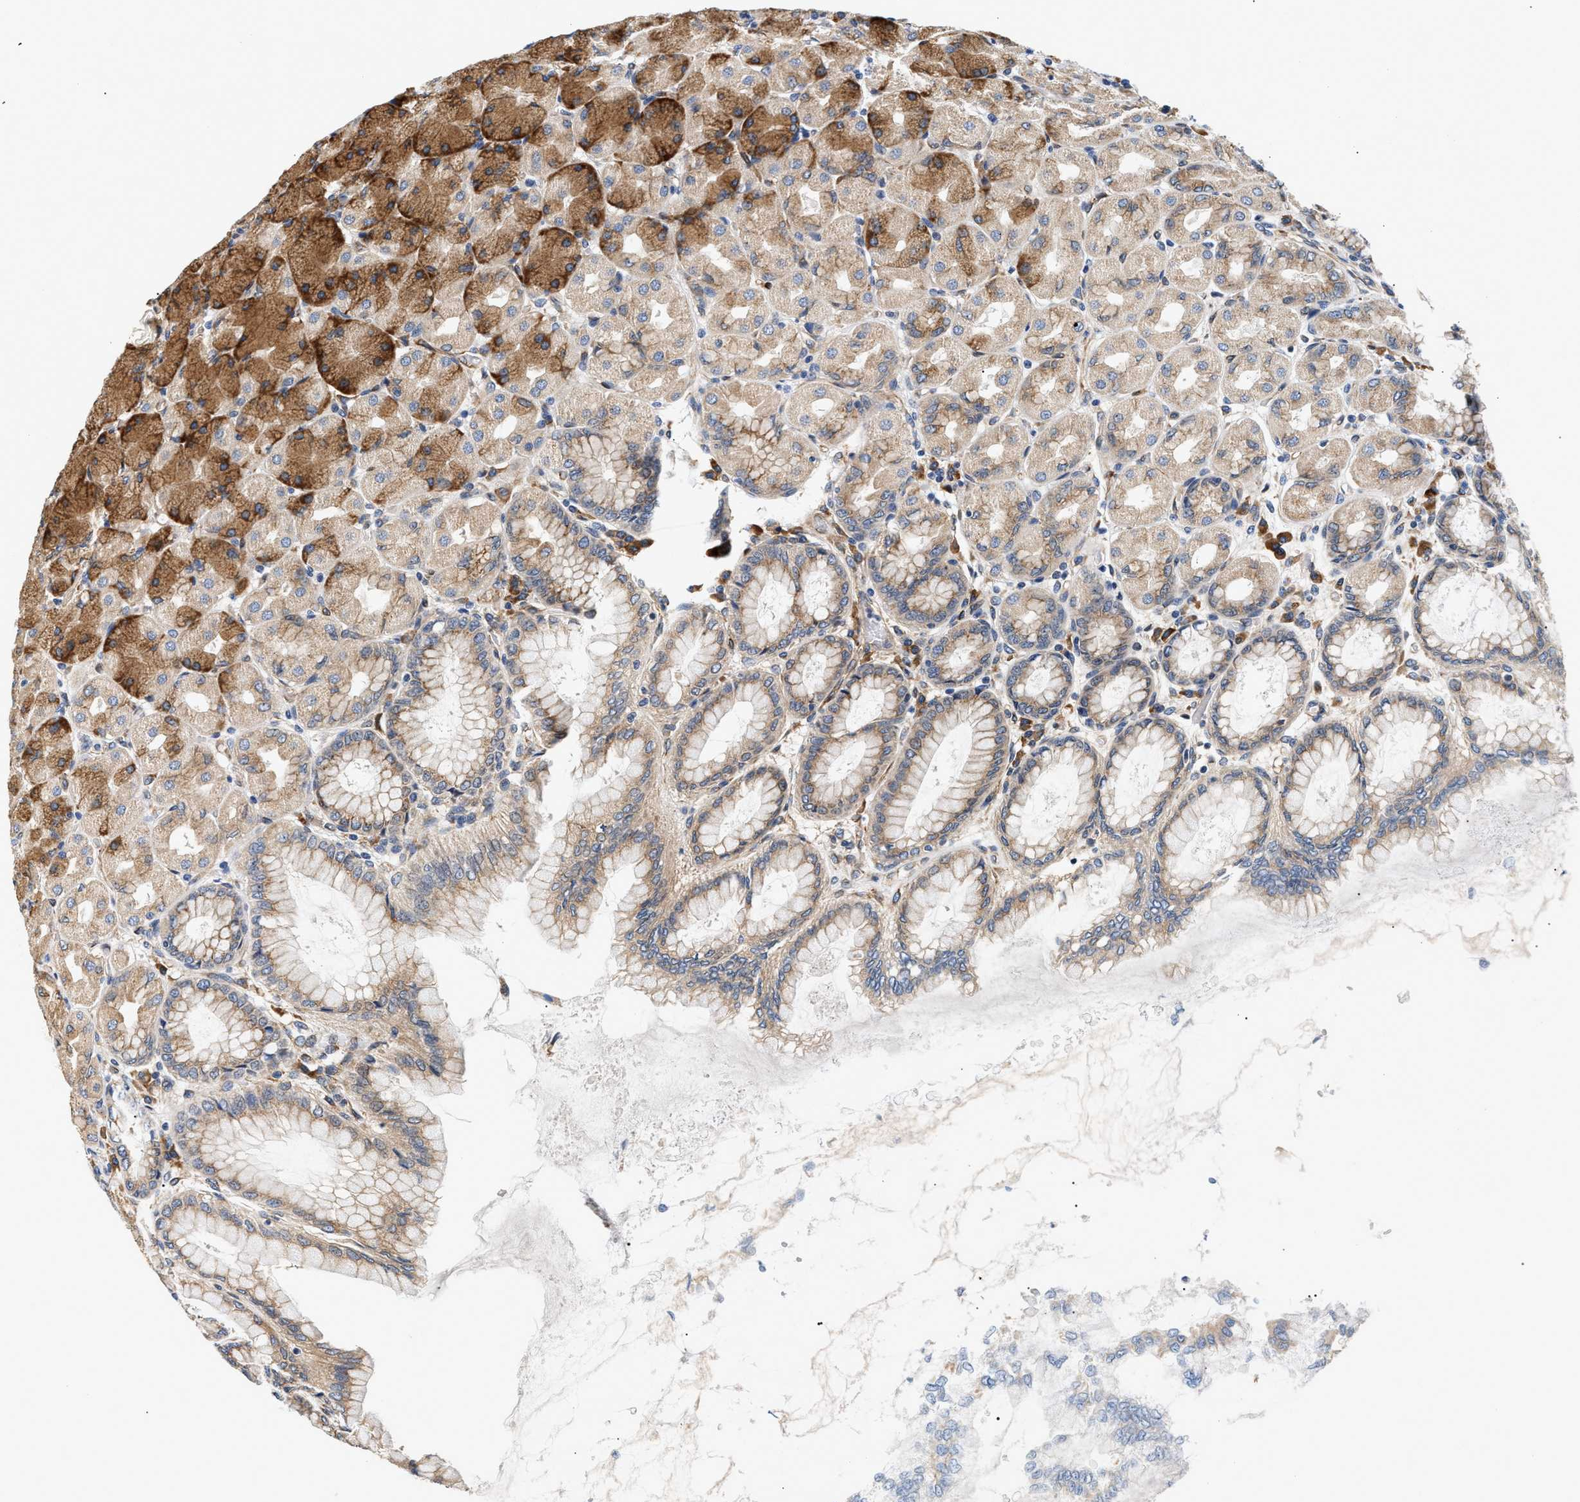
{"staining": {"intensity": "moderate", "quantity": ">75%", "location": "cytoplasmic/membranous"}, "tissue": "stomach", "cell_type": "Glandular cells", "image_type": "normal", "snomed": [{"axis": "morphology", "description": "Normal tissue, NOS"}, {"axis": "topography", "description": "Stomach, upper"}], "caption": "Protein positivity by immunohistochemistry displays moderate cytoplasmic/membranous expression in approximately >75% of glandular cells in normal stomach.", "gene": "IFT74", "patient": {"sex": "female", "age": 56}}